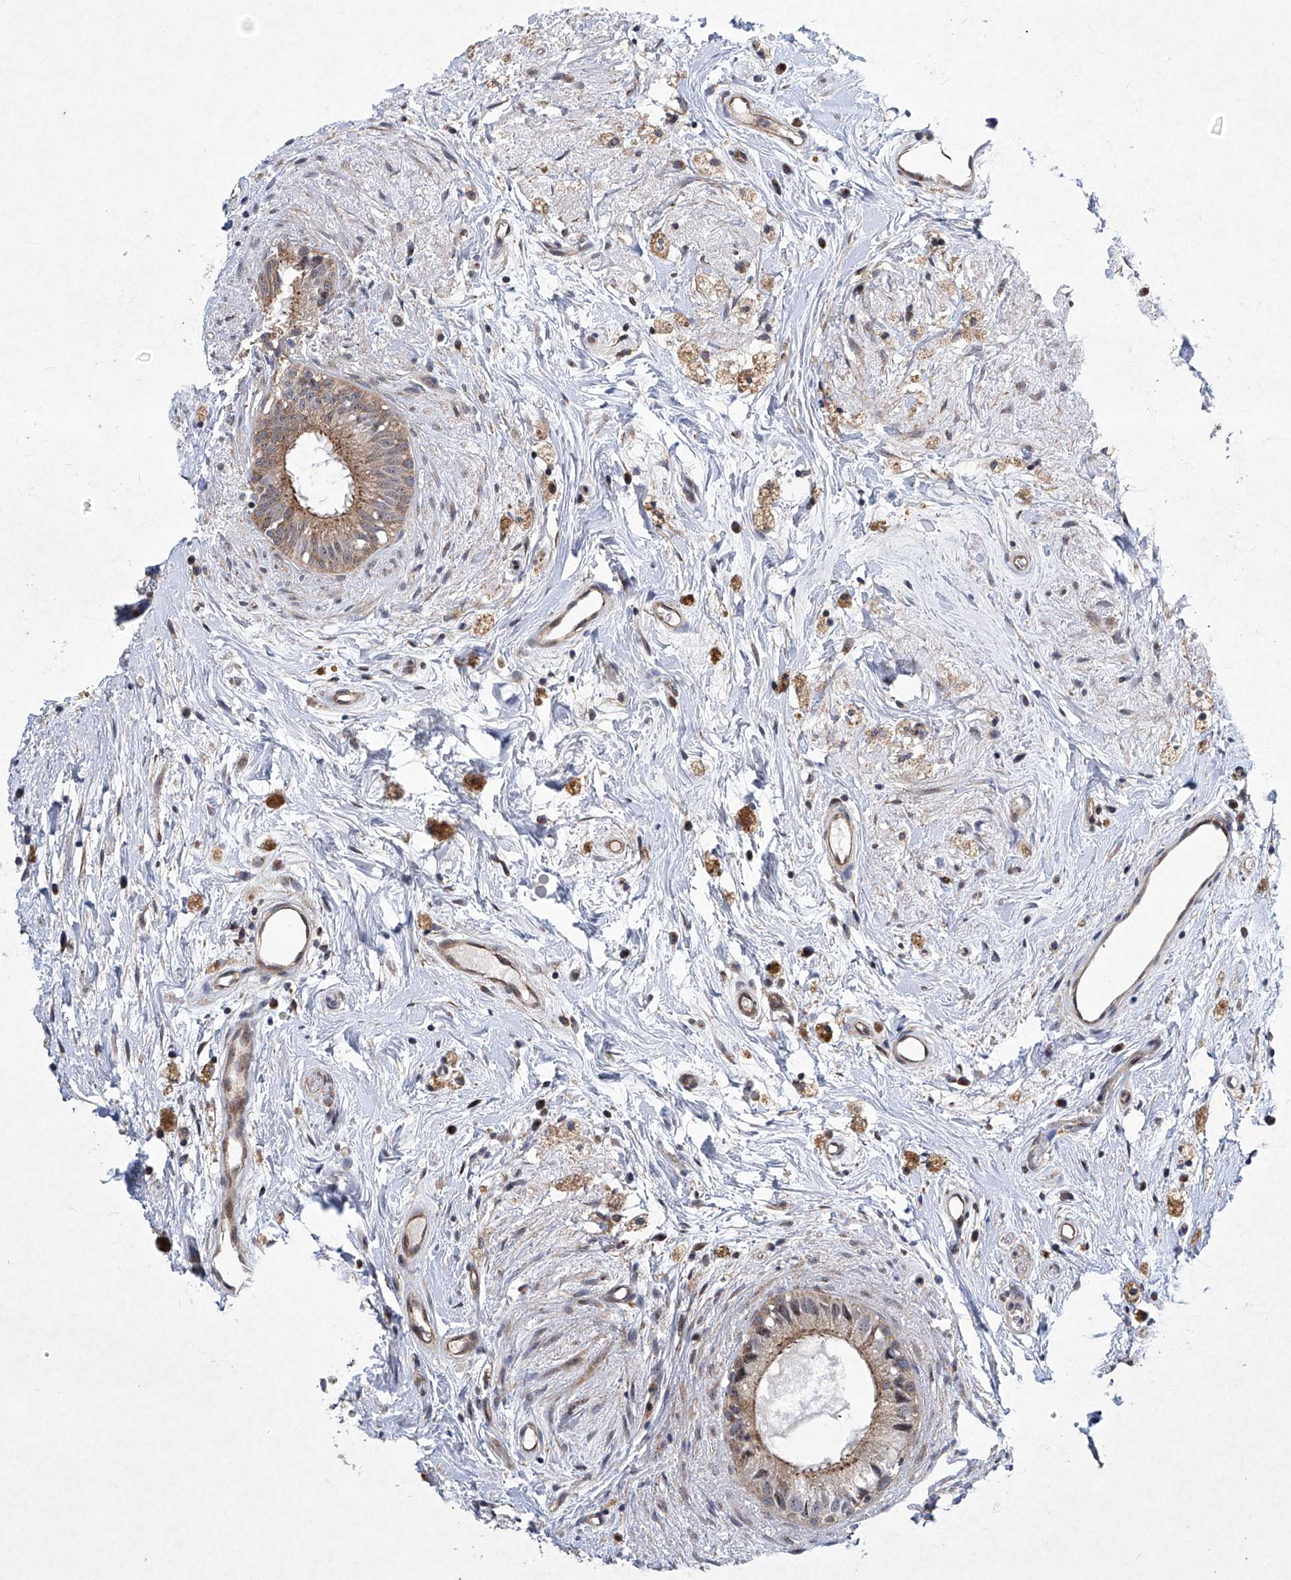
{"staining": {"intensity": "weak", "quantity": ">75%", "location": "cytoplasmic/membranous"}, "tissue": "epididymis", "cell_type": "Glandular cells", "image_type": "normal", "snomed": [{"axis": "morphology", "description": "Normal tissue, NOS"}, {"axis": "topography", "description": "Epididymis"}], "caption": "DAB immunohistochemical staining of benign epididymis reveals weak cytoplasmic/membranous protein expression in approximately >75% of glandular cells. Immunohistochemistry stains the protein of interest in brown and the nuclei are stained blue.", "gene": "CISH", "patient": {"sex": "male", "age": 80}}